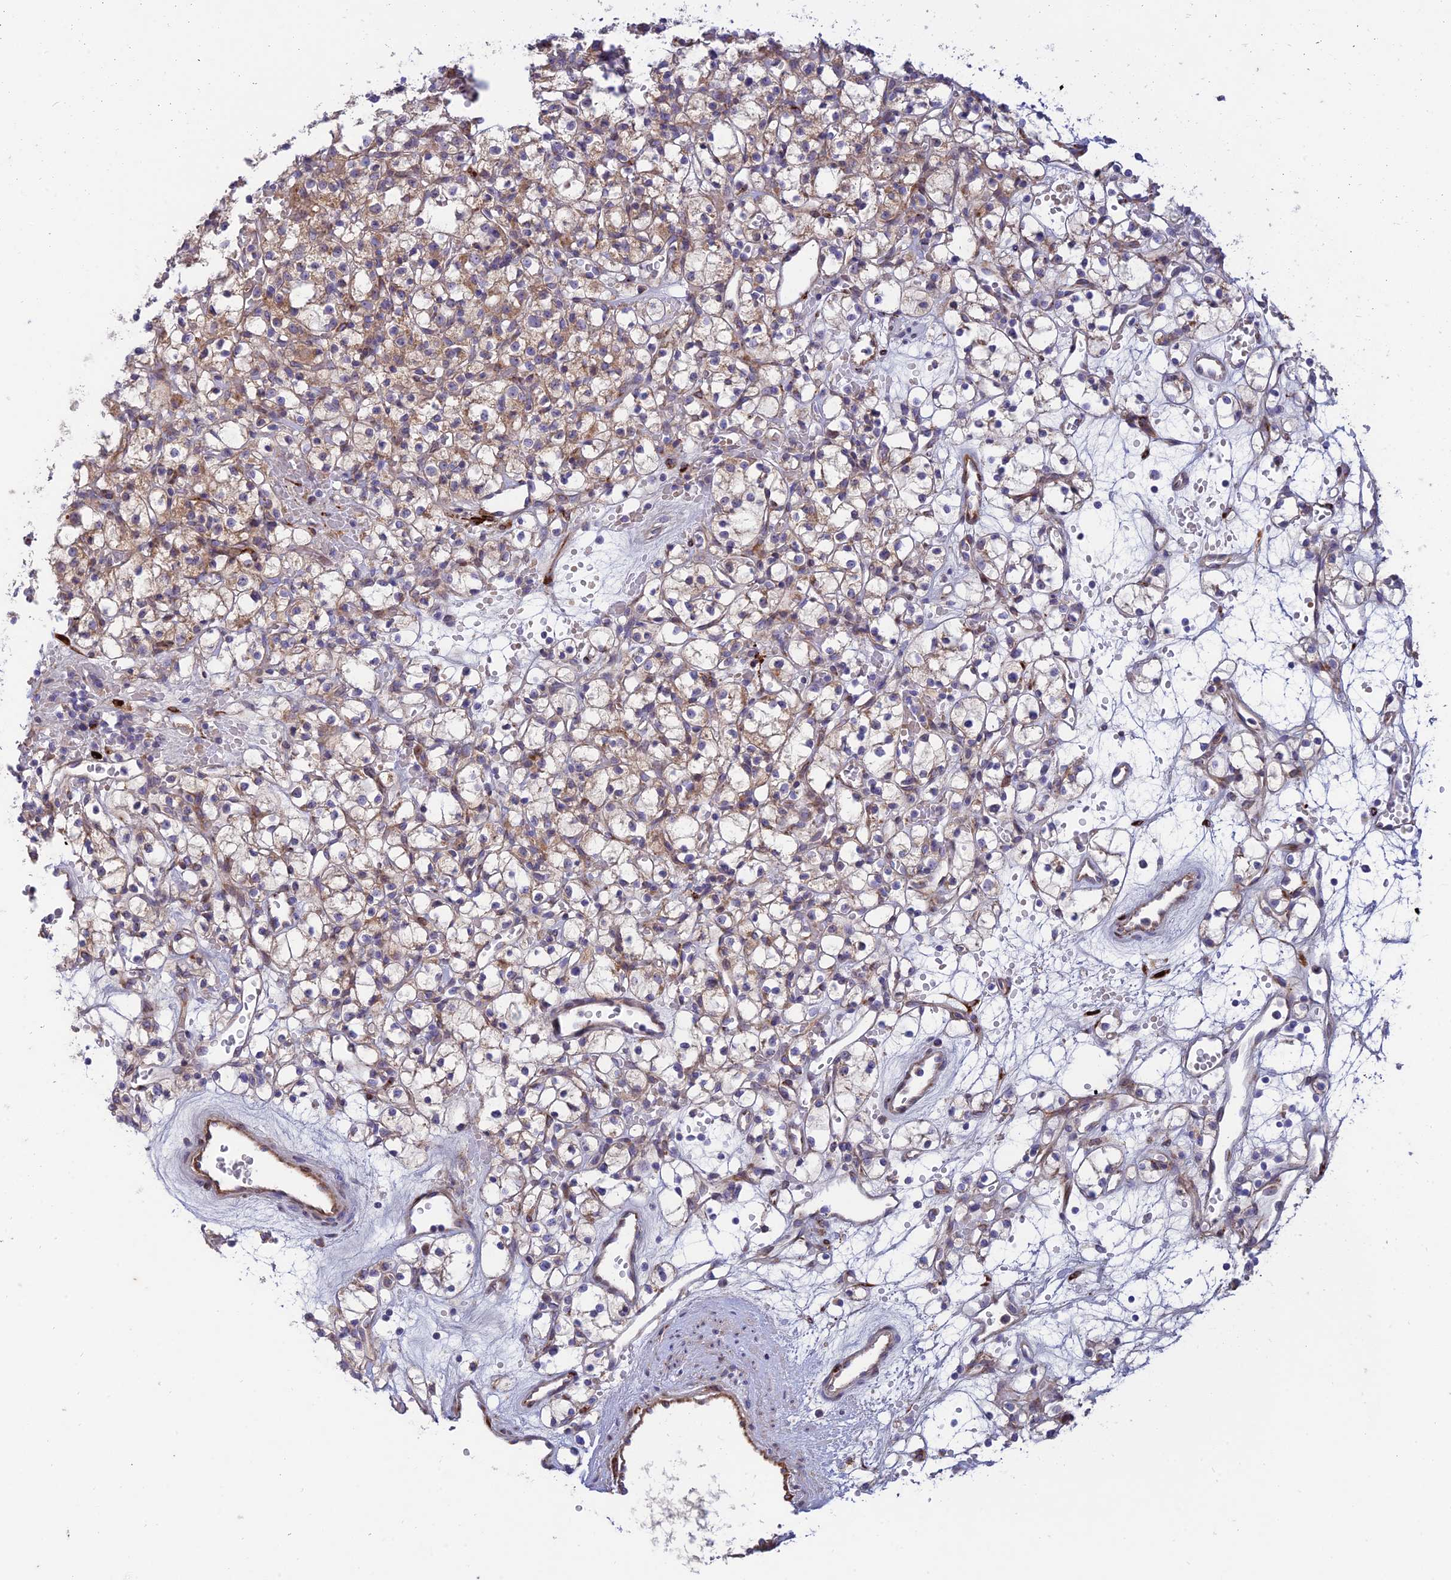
{"staining": {"intensity": "weak", "quantity": ">75%", "location": "cytoplasmic/membranous"}, "tissue": "renal cancer", "cell_type": "Tumor cells", "image_type": "cancer", "snomed": [{"axis": "morphology", "description": "Adenocarcinoma, NOS"}, {"axis": "topography", "description": "Kidney"}], "caption": "A high-resolution micrograph shows immunohistochemistry (IHC) staining of renal adenocarcinoma, which reveals weak cytoplasmic/membranous positivity in about >75% of tumor cells. (DAB (3,3'-diaminobenzidine) IHC with brightfield microscopy, high magnification).", "gene": "RCN3", "patient": {"sex": "female", "age": 59}}